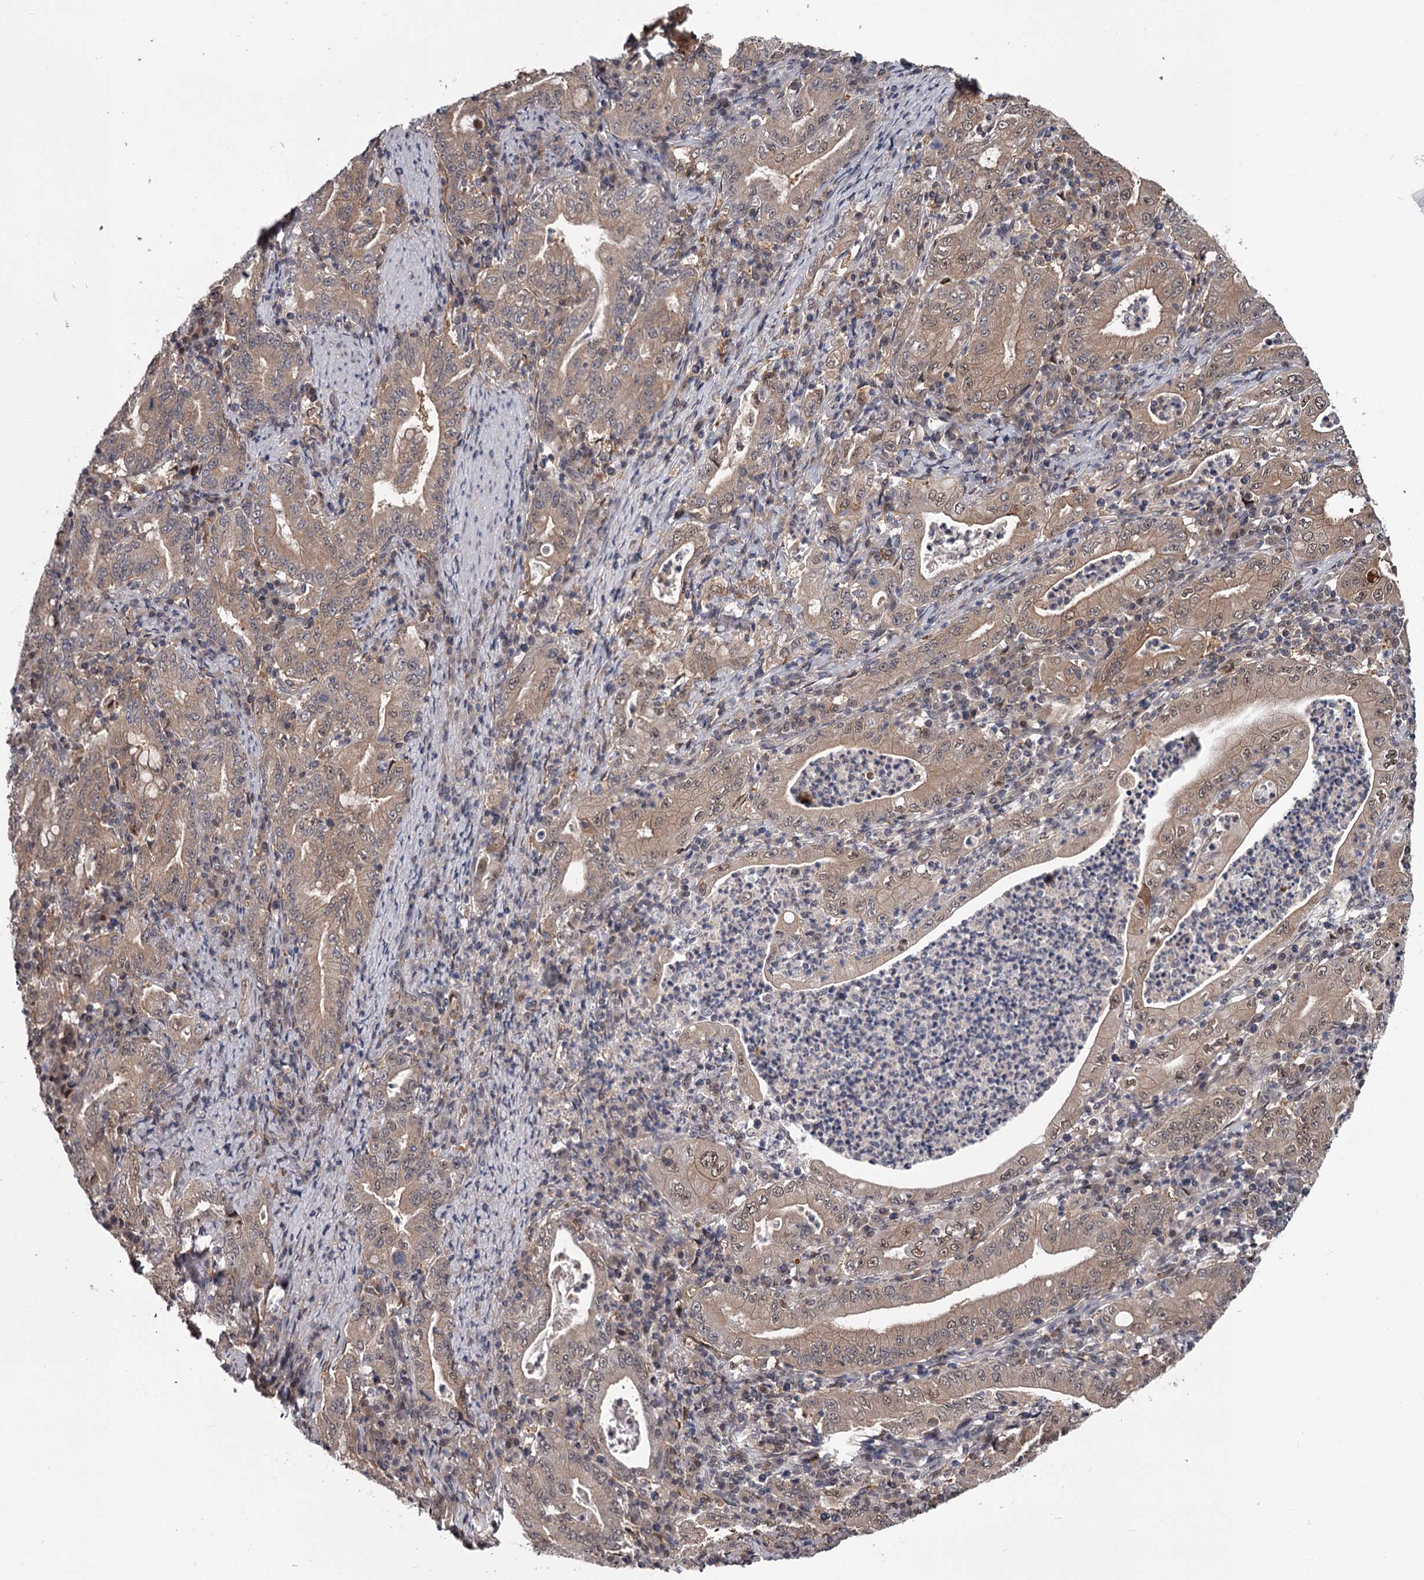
{"staining": {"intensity": "weak", "quantity": "25%-75%", "location": "cytoplasmic/membranous"}, "tissue": "stomach cancer", "cell_type": "Tumor cells", "image_type": "cancer", "snomed": [{"axis": "morphology", "description": "Normal tissue, NOS"}, {"axis": "morphology", "description": "Adenocarcinoma, NOS"}, {"axis": "topography", "description": "Esophagus"}, {"axis": "topography", "description": "Stomach, upper"}, {"axis": "topography", "description": "Peripheral nerve tissue"}], "caption": "Stomach adenocarcinoma was stained to show a protein in brown. There is low levels of weak cytoplasmic/membranous staining in about 25%-75% of tumor cells.", "gene": "DAO", "patient": {"sex": "male", "age": 62}}